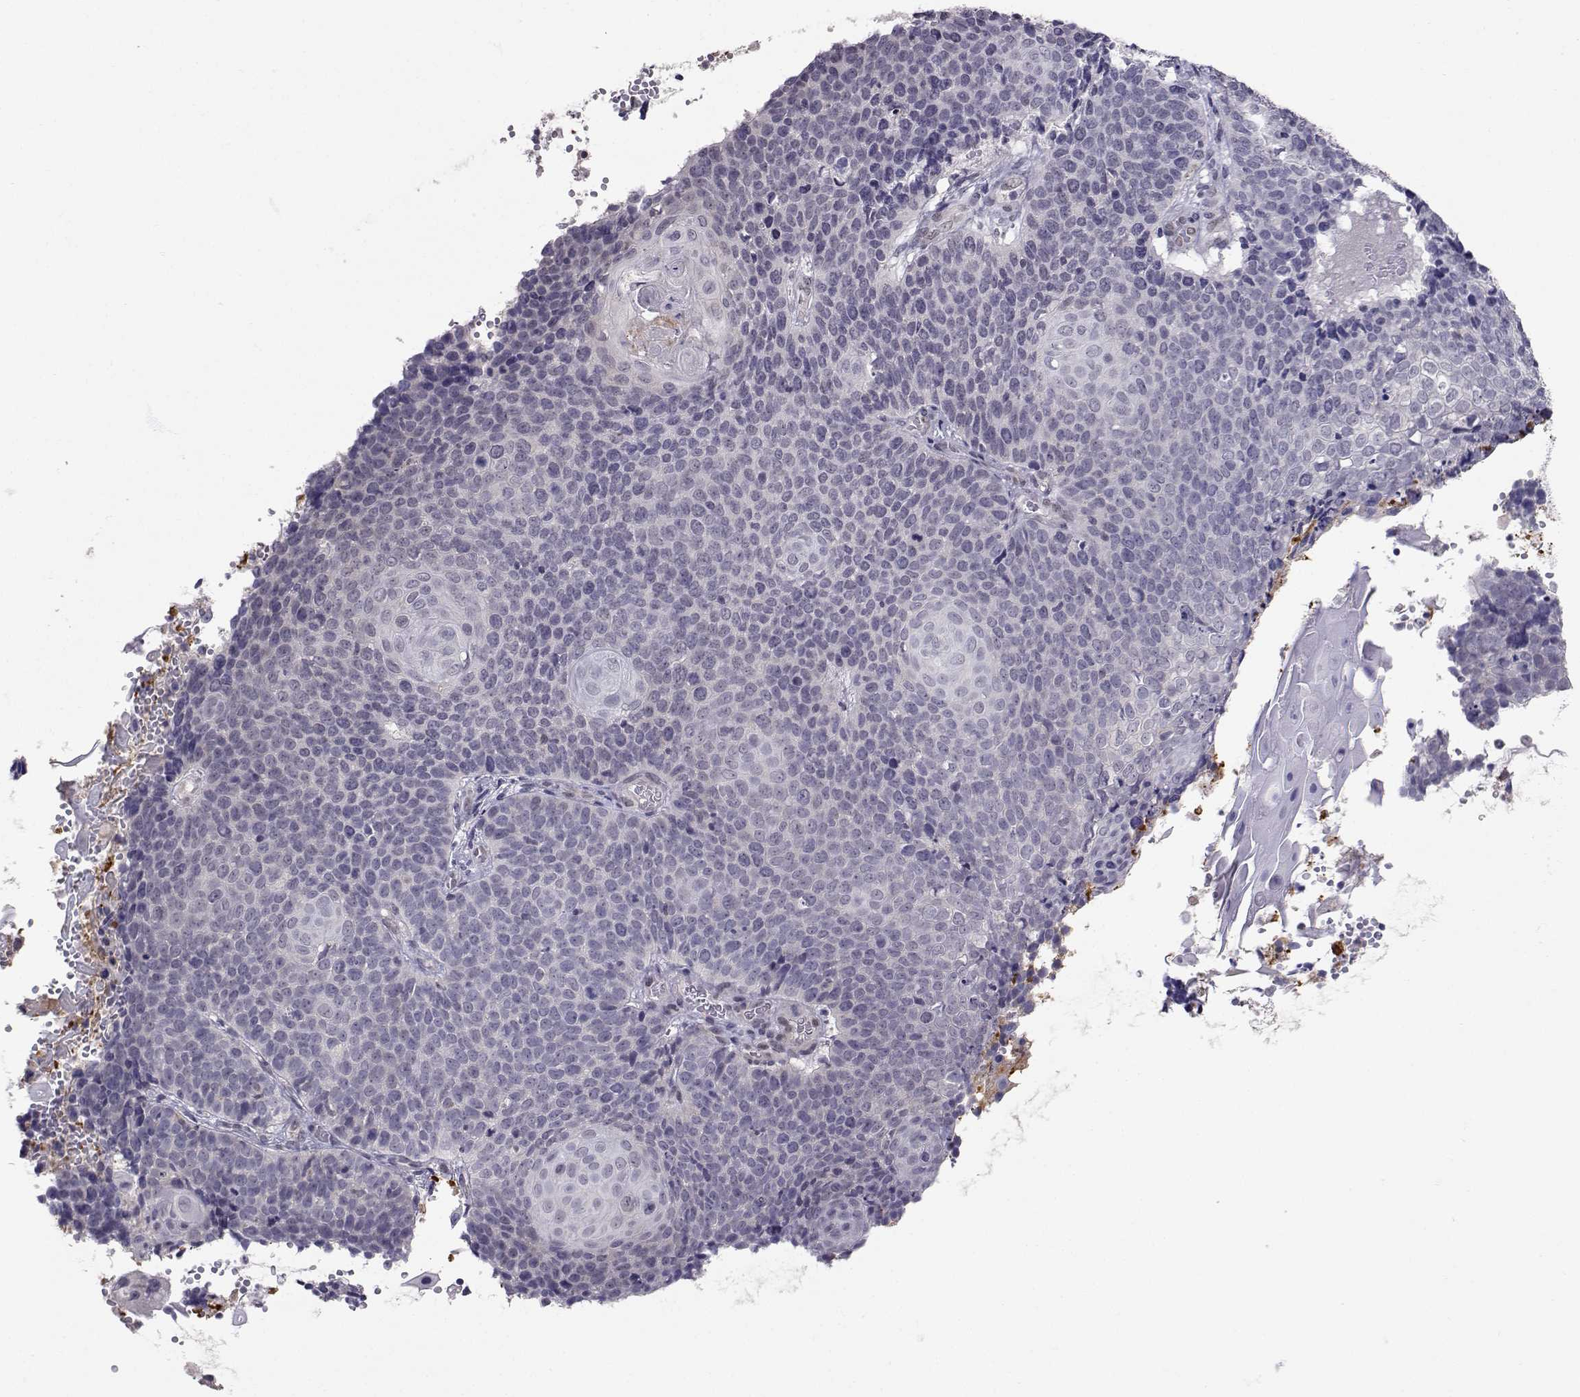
{"staining": {"intensity": "negative", "quantity": "none", "location": "none"}, "tissue": "cervical cancer", "cell_type": "Tumor cells", "image_type": "cancer", "snomed": [{"axis": "morphology", "description": "Squamous cell carcinoma, NOS"}, {"axis": "topography", "description": "Cervix"}], "caption": "Immunohistochemistry of cervical squamous cell carcinoma exhibits no expression in tumor cells. (Immunohistochemistry (ihc), brightfield microscopy, high magnification).", "gene": "SLC6A3", "patient": {"sex": "female", "age": 39}}